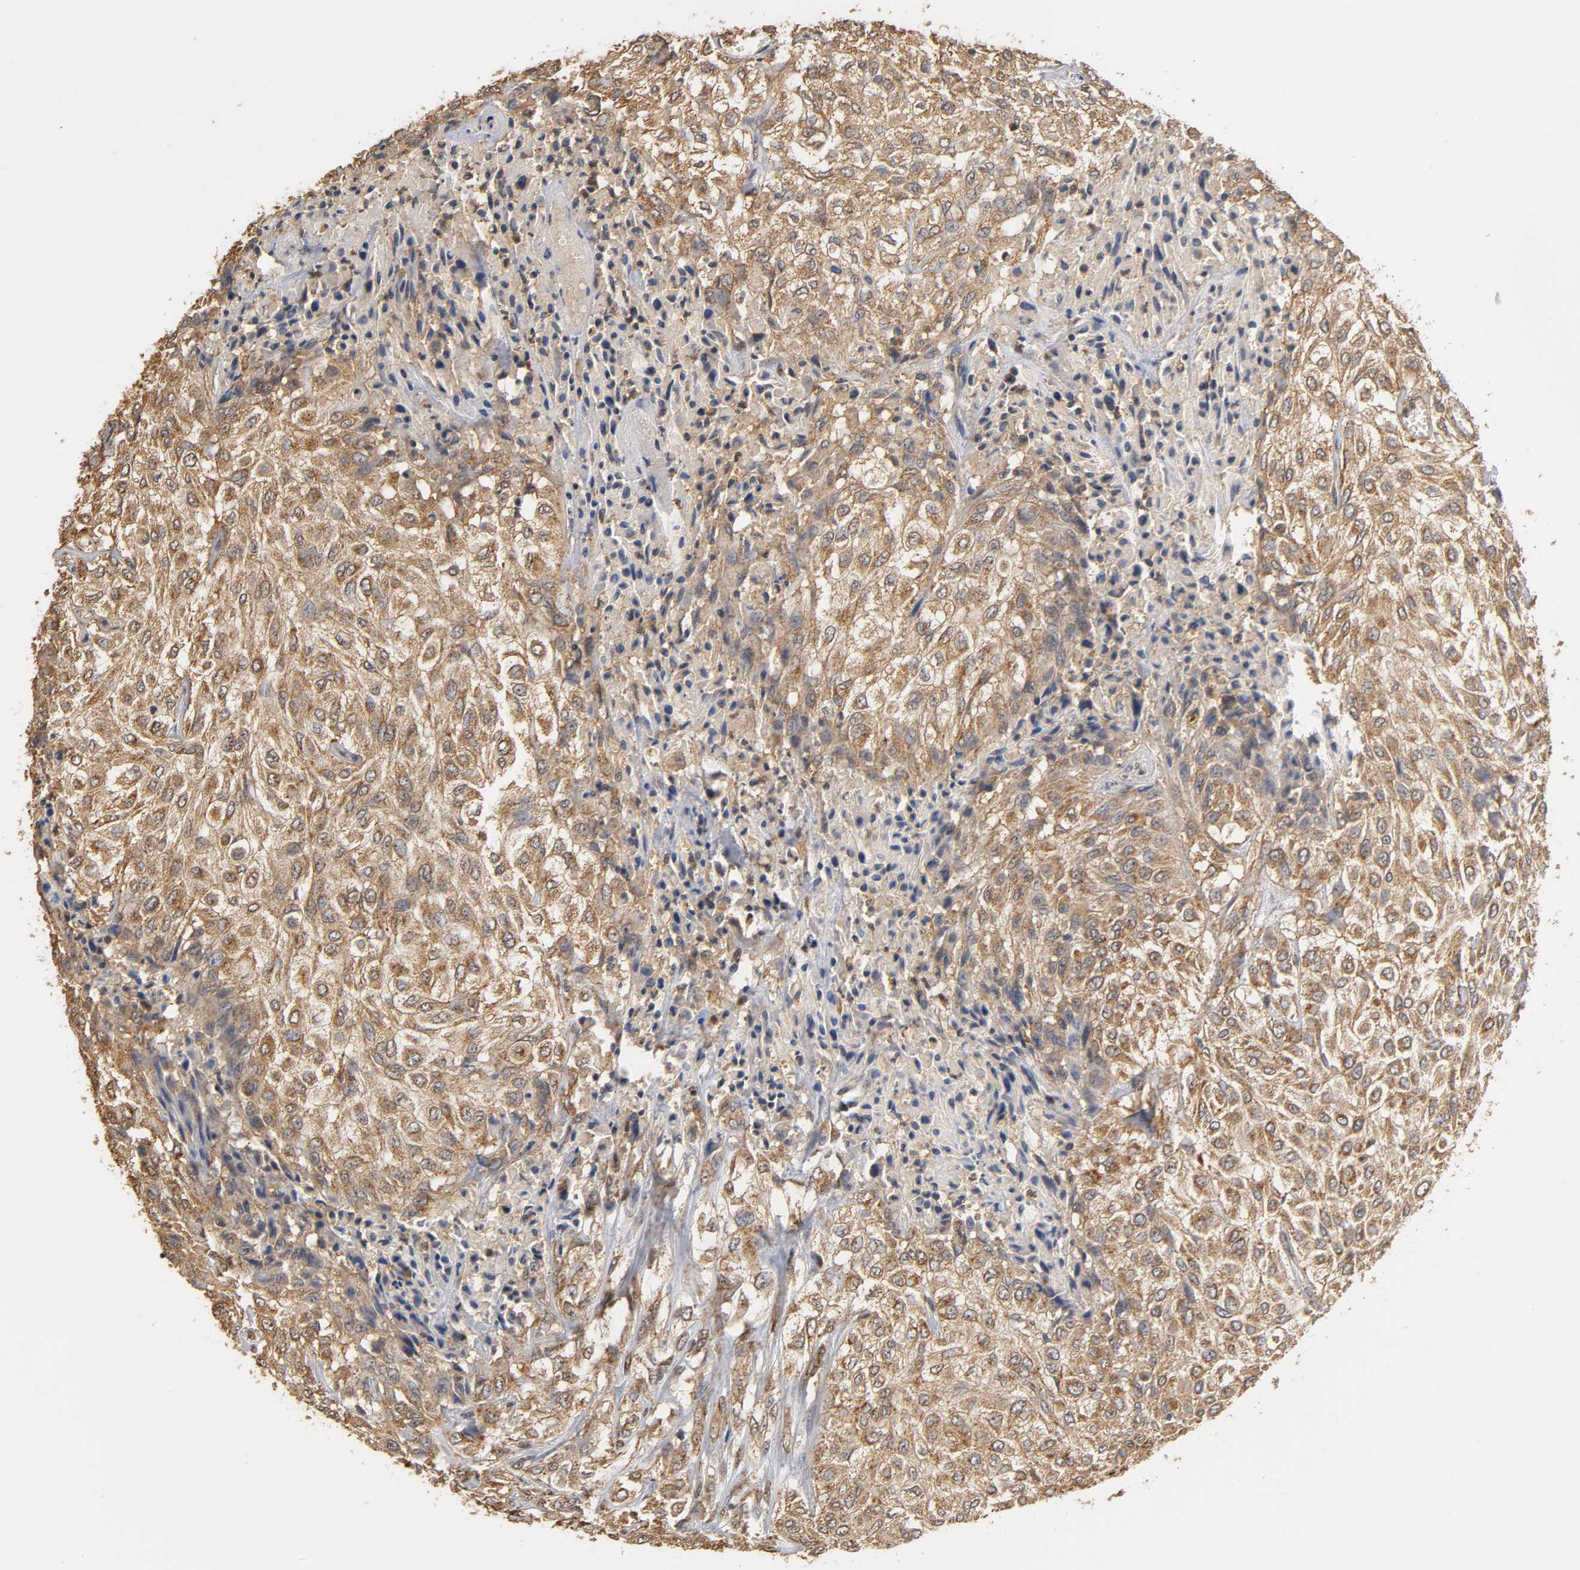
{"staining": {"intensity": "moderate", "quantity": ">75%", "location": "cytoplasmic/membranous"}, "tissue": "urothelial cancer", "cell_type": "Tumor cells", "image_type": "cancer", "snomed": [{"axis": "morphology", "description": "Urothelial carcinoma, High grade"}, {"axis": "topography", "description": "Urinary bladder"}], "caption": "This is a histology image of IHC staining of urothelial cancer, which shows moderate positivity in the cytoplasmic/membranous of tumor cells.", "gene": "PKN1", "patient": {"sex": "male", "age": 57}}